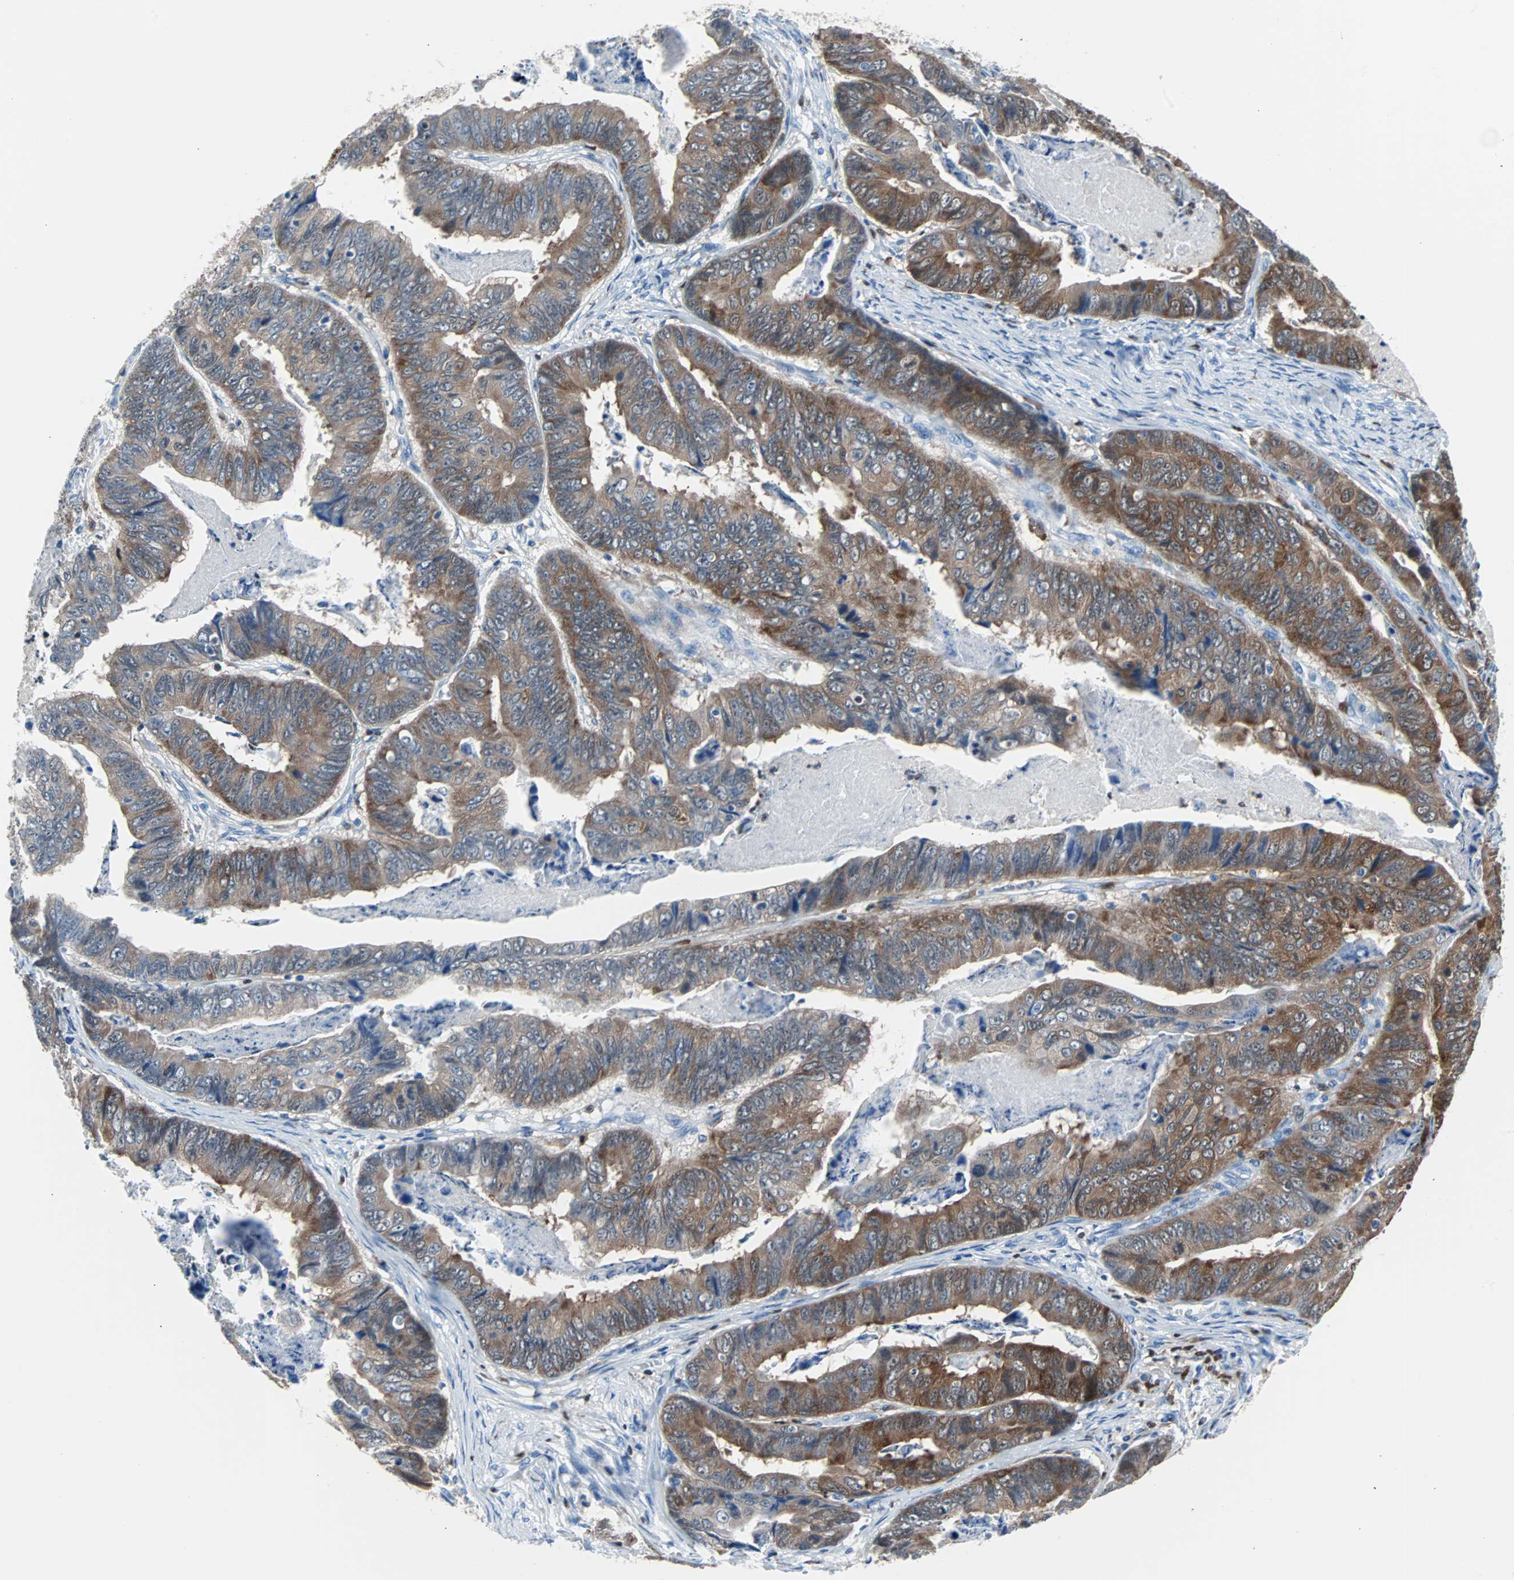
{"staining": {"intensity": "moderate", "quantity": ">75%", "location": "cytoplasmic/membranous"}, "tissue": "stomach cancer", "cell_type": "Tumor cells", "image_type": "cancer", "snomed": [{"axis": "morphology", "description": "Adenocarcinoma, NOS"}, {"axis": "topography", "description": "Stomach, lower"}], "caption": "The histopathology image reveals staining of adenocarcinoma (stomach), revealing moderate cytoplasmic/membranous protein expression (brown color) within tumor cells.", "gene": "SYK", "patient": {"sex": "male", "age": 77}}